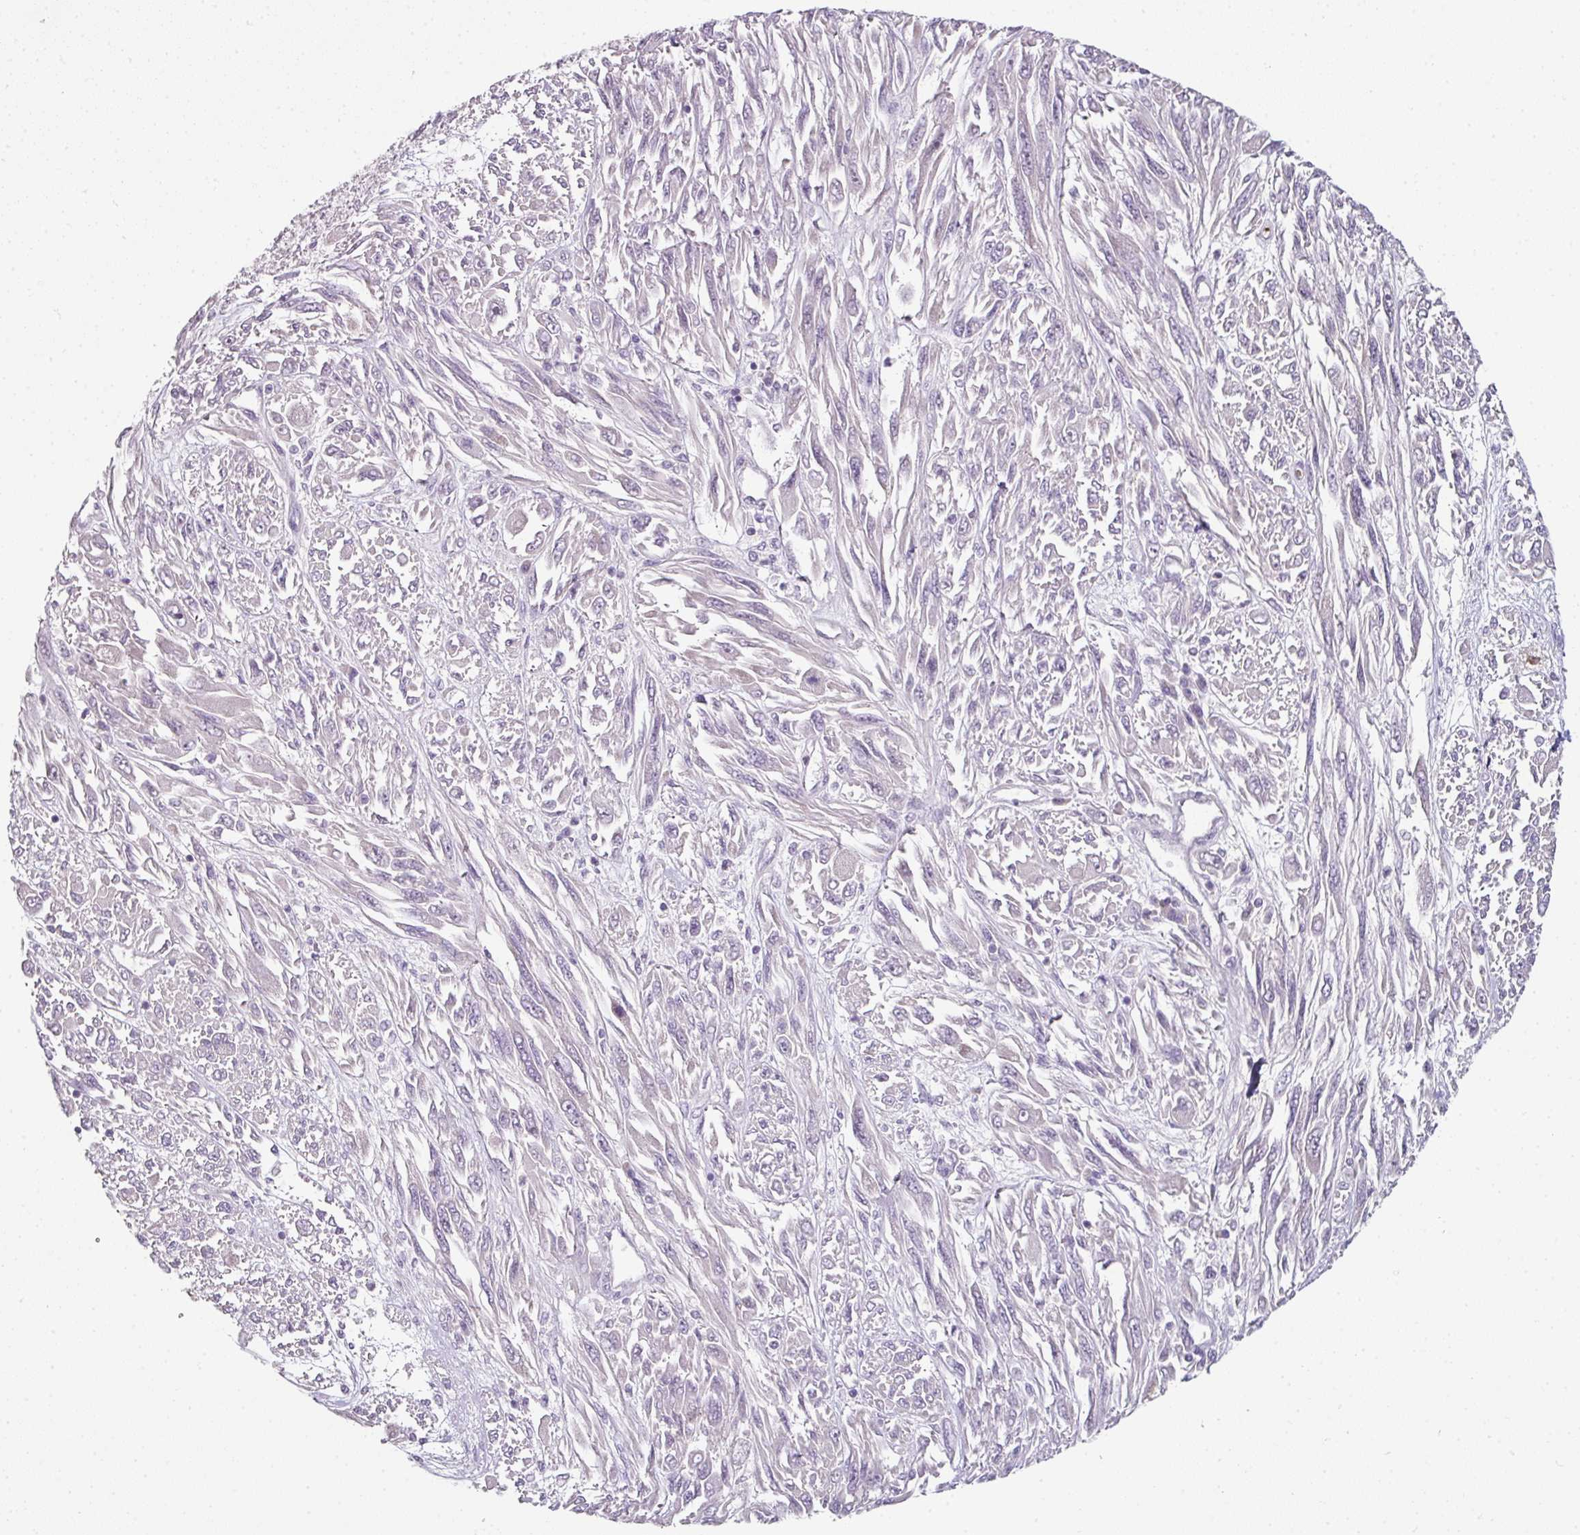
{"staining": {"intensity": "negative", "quantity": "none", "location": "none"}, "tissue": "melanoma", "cell_type": "Tumor cells", "image_type": "cancer", "snomed": [{"axis": "morphology", "description": "Malignant melanoma, NOS"}, {"axis": "topography", "description": "Skin"}], "caption": "A micrograph of human malignant melanoma is negative for staining in tumor cells.", "gene": "FHAD1", "patient": {"sex": "female", "age": 91}}